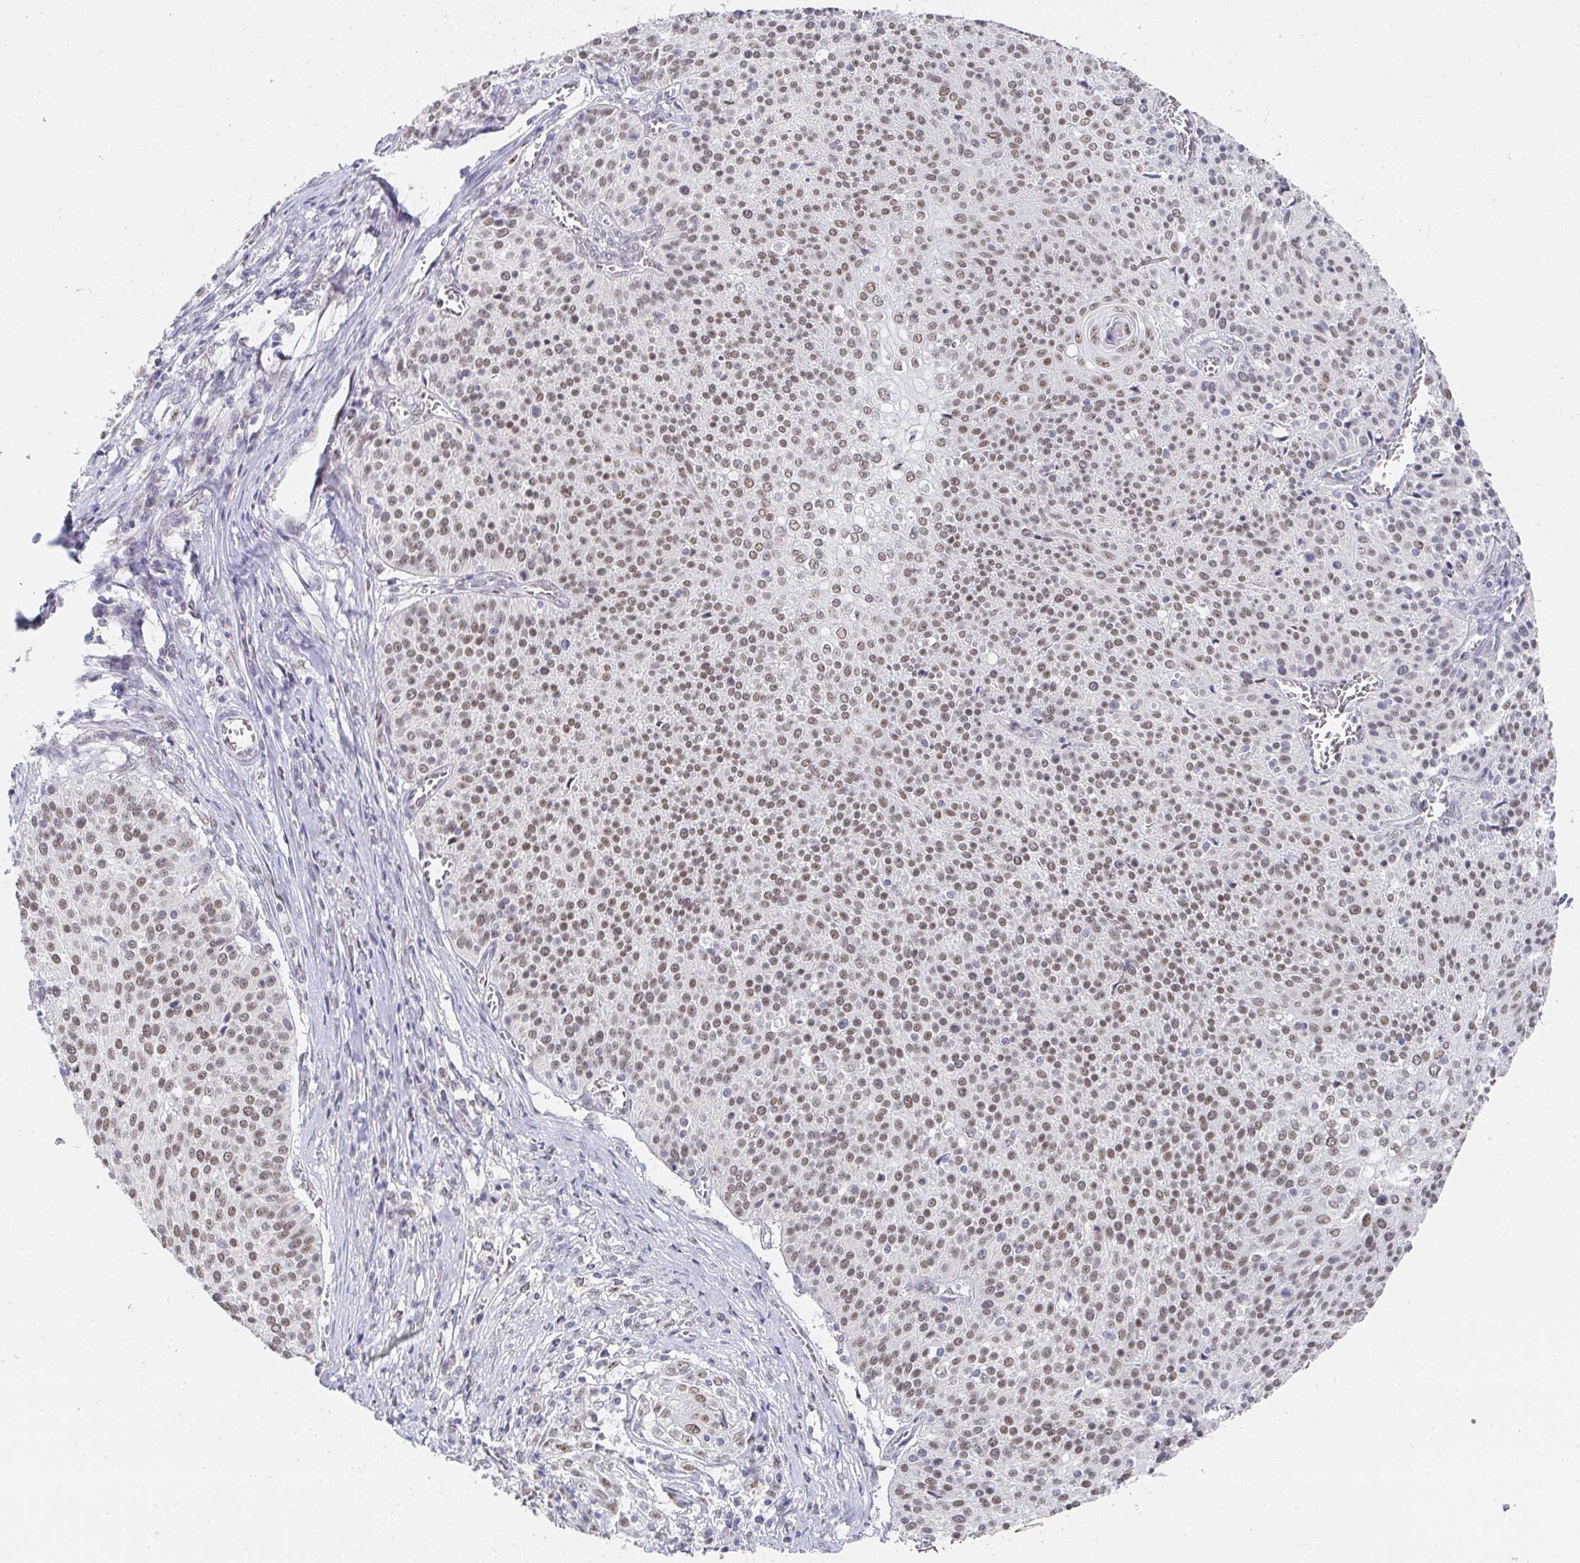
{"staining": {"intensity": "moderate", "quantity": ">75%", "location": "nuclear"}, "tissue": "cervical cancer", "cell_type": "Tumor cells", "image_type": "cancer", "snomed": [{"axis": "morphology", "description": "Squamous cell carcinoma, NOS"}, {"axis": "topography", "description": "Cervix"}], "caption": "High-magnification brightfield microscopy of squamous cell carcinoma (cervical) stained with DAB (brown) and counterstained with hematoxylin (blue). tumor cells exhibit moderate nuclear positivity is appreciated in approximately>75% of cells. The staining was performed using DAB (3,3'-diaminobenzidine), with brown indicating positive protein expression. Nuclei are stained blue with hematoxylin.", "gene": "RCOR1", "patient": {"sex": "female", "age": 31}}